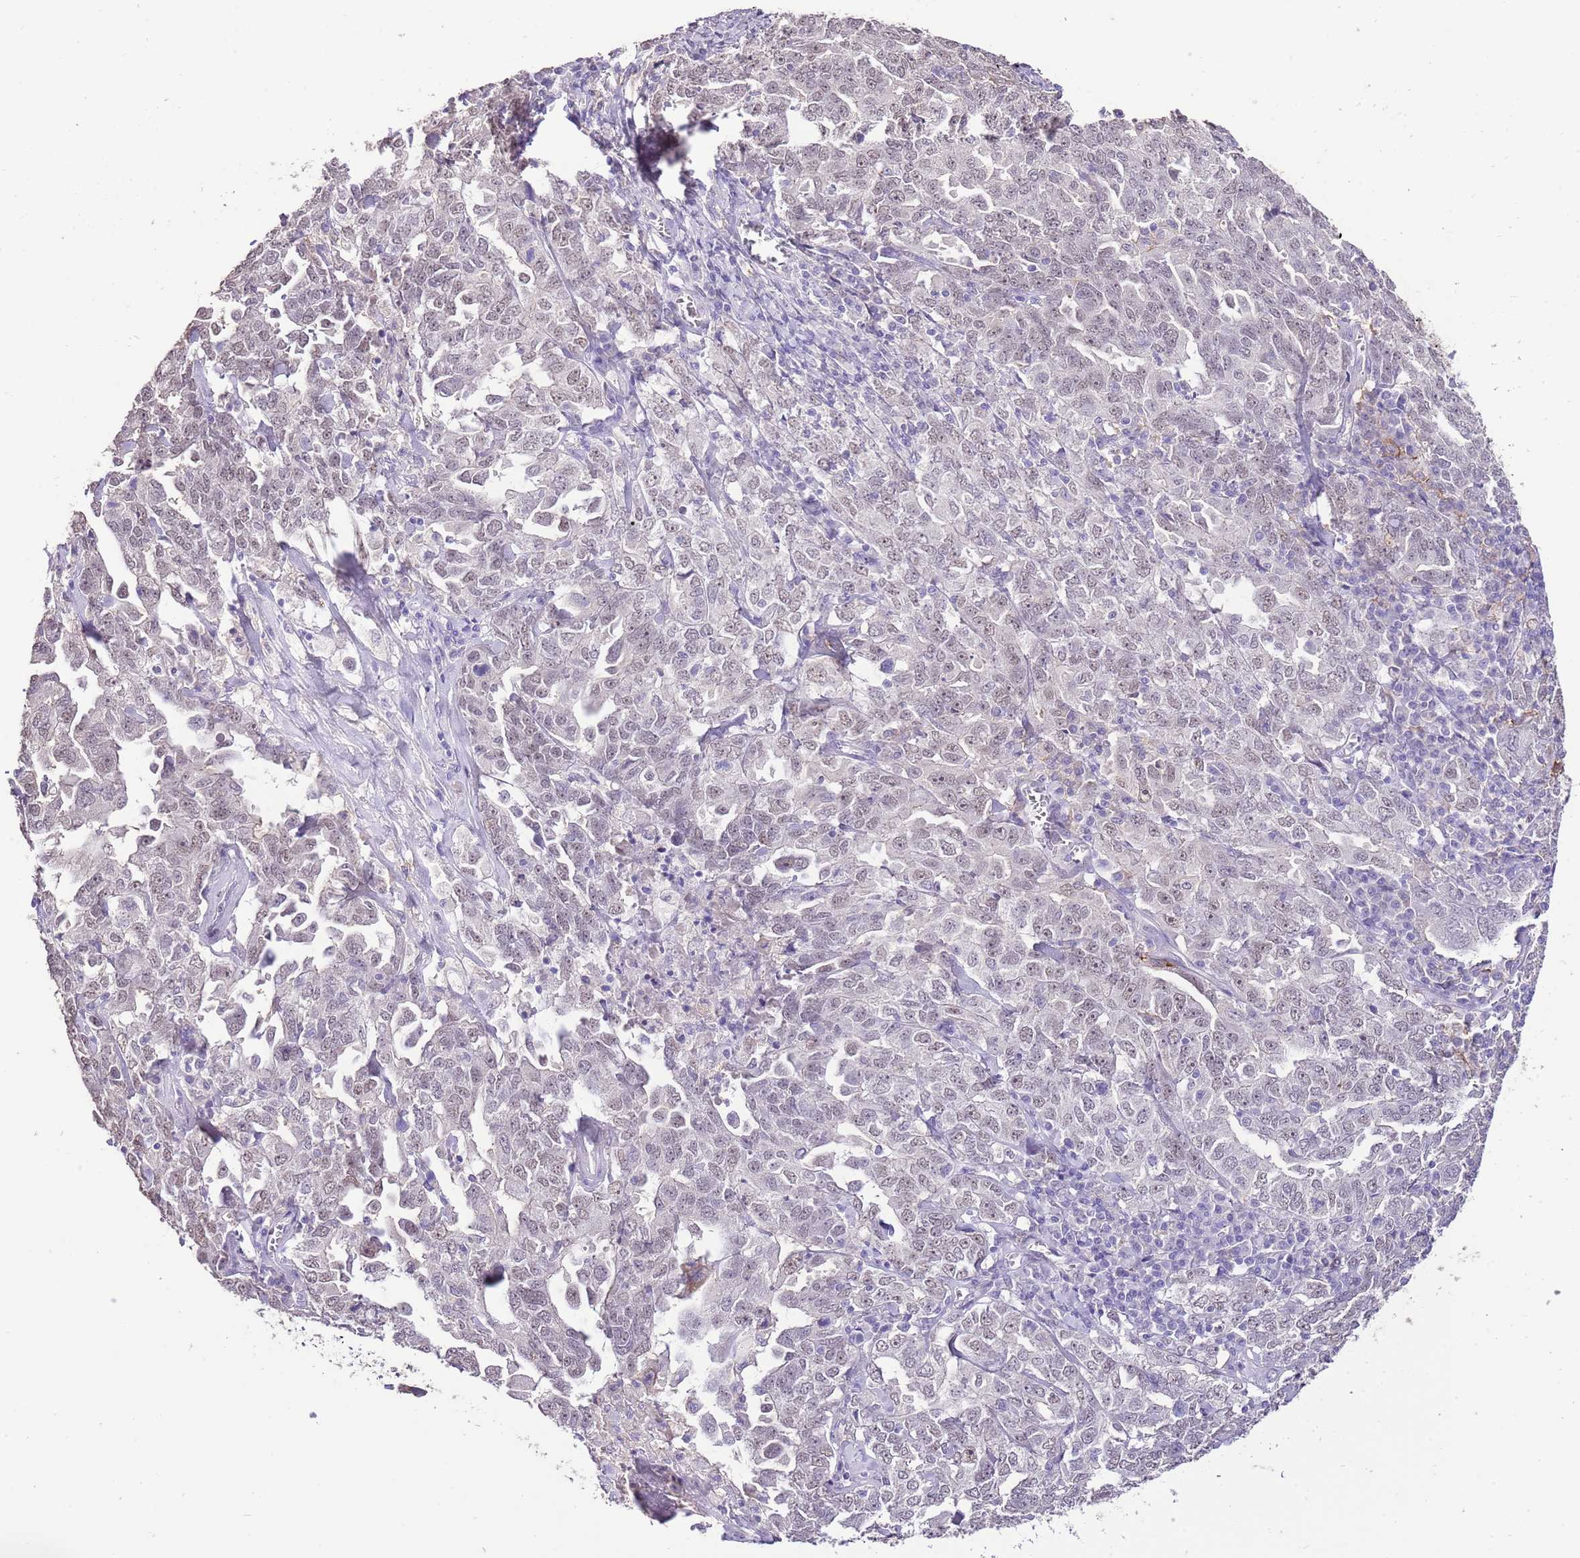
{"staining": {"intensity": "weak", "quantity": ">75%", "location": "nuclear"}, "tissue": "ovarian cancer", "cell_type": "Tumor cells", "image_type": "cancer", "snomed": [{"axis": "morphology", "description": "Carcinoma, endometroid"}, {"axis": "topography", "description": "Ovary"}], "caption": "Human endometroid carcinoma (ovarian) stained with a brown dye reveals weak nuclear positive expression in about >75% of tumor cells.", "gene": "IZUMO4", "patient": {"sex": "female", "age": 62}}